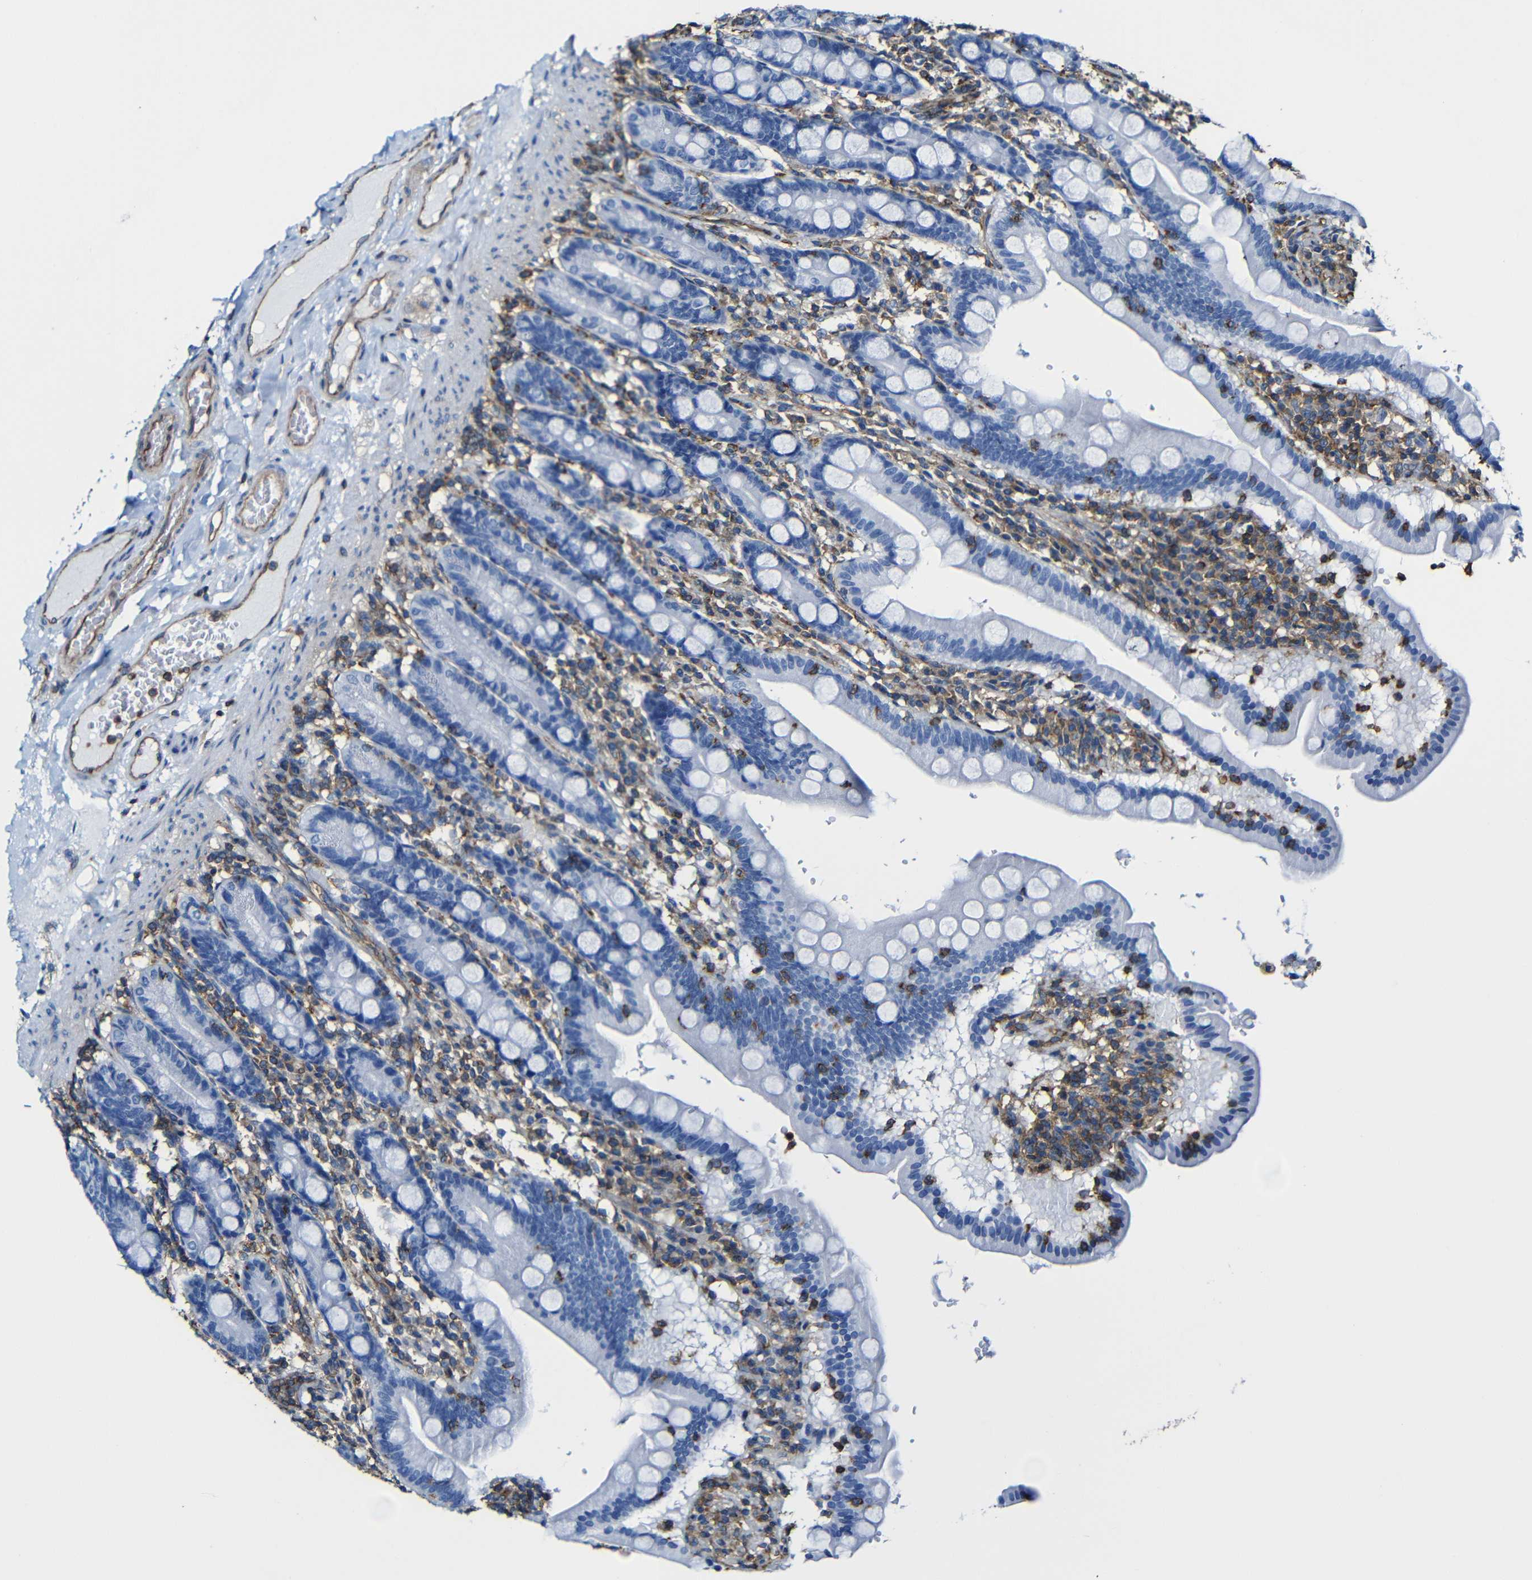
{"staining": {"intensity": "negative", "quantity": "none", "location": "none"}, "tissue": "duodenum", "cell_type": "Glandular cells", "image_type": "normal", "snomed": [{"axis": "morphology", "description": "Normal tissue, NOS"}, {"axis": "topography", "description": "Duodenum"}], "caption": "Duodenum stained for a protein using IHC reveals no expression glandular cells.", "gene": "MSN", "patient": {"sex": "male", "age": 50}}